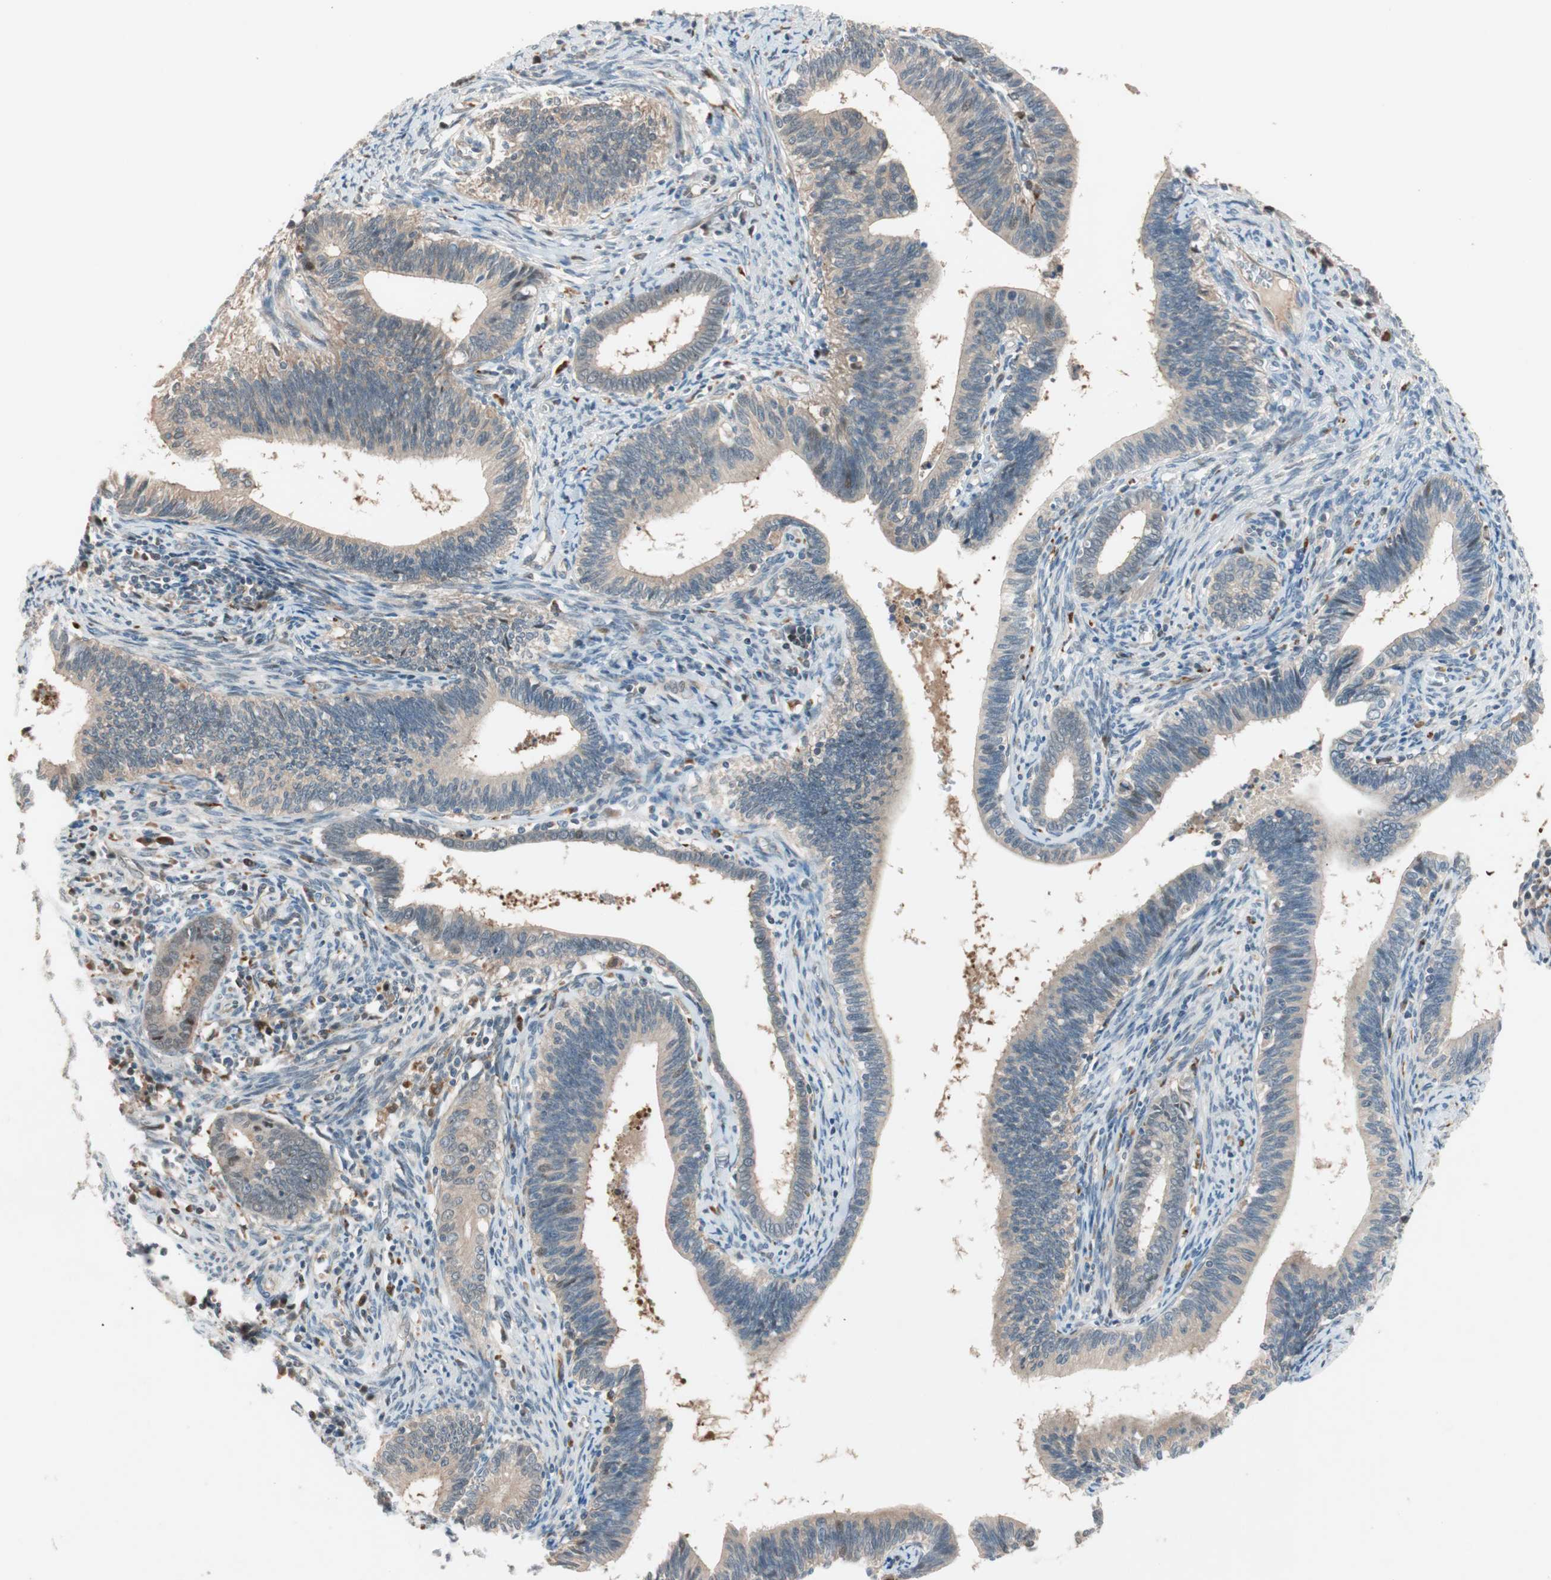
{"staining": {"intensity": "weak", "quantity": "25%-75%", "location": "cytoplasmic/membranous"}, "tissue": "cervical cancer", "cell_type": "Tumor cells", "image_type": "cancer", "snomed": [{"axis": "morphology", "description": "Adenocarcinoma, NOS"}, {"axis": "topography", "description": "Cervix"}], "caption": "Human adenocarcinoma (cervical) stained with a protein marker displays weak staining in tumor cells.", "gene": "PIK3R3", "patient": {"sex": "female", "age": 44}}